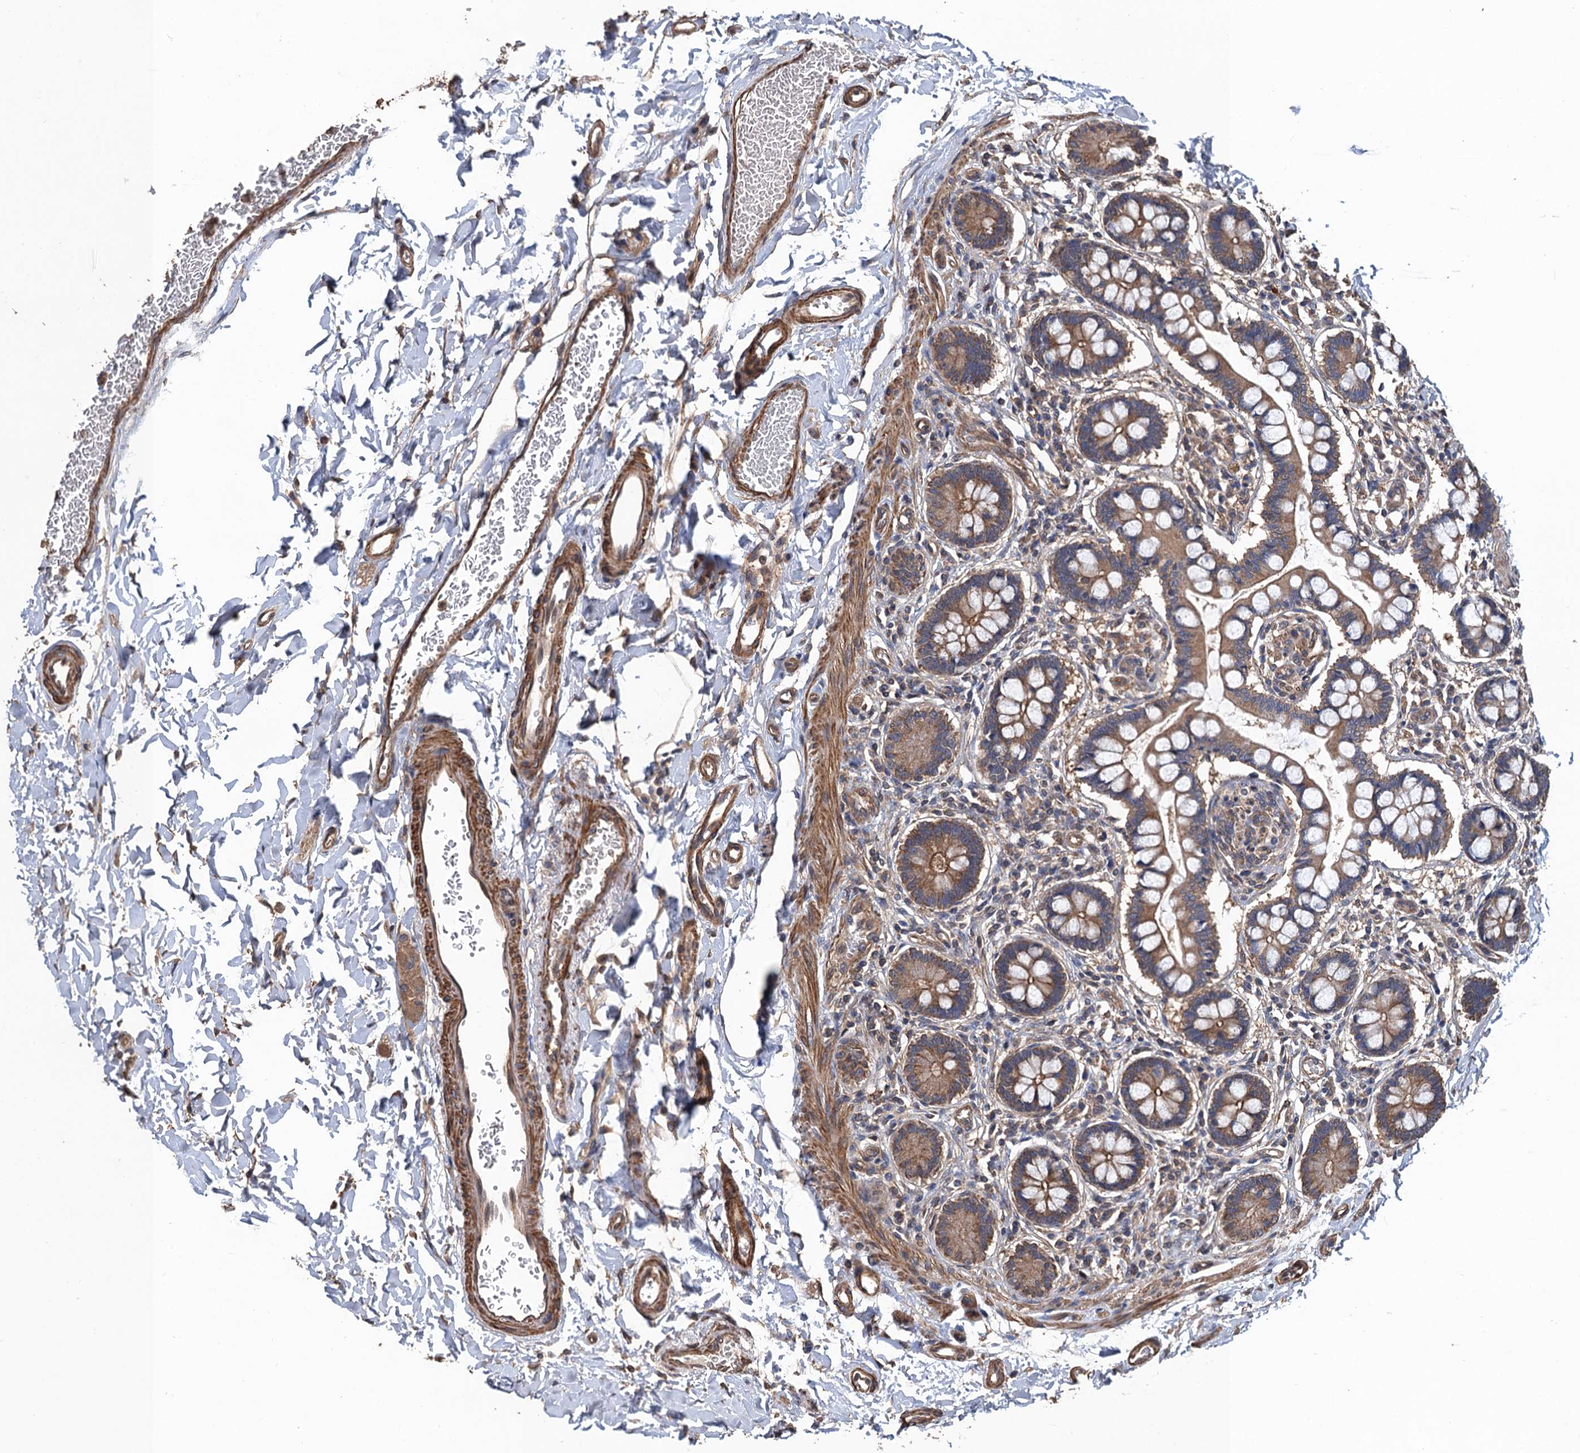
{"staining": {"intensity": "strong", "quantity": ">75%", "location": "cytoplasmic/membranous"}, "tissue": "small intestine", "cell_type": "Glandular cells", "image_type": "normal", "snomed": [{"axis": "morphology", "description": "Normal tissue, NOS"}, {"axis": "topography", "description": "Small intestine"}], "caption": "The image exhibits immunohistochemical staining of unremarkable small intestine. There is strong cytoplasmic/membranous positivity is identified in approximately >75% of glandular cells.", "gene": "PPP4R1", "patient": {"sex": "male", "age": 52}}